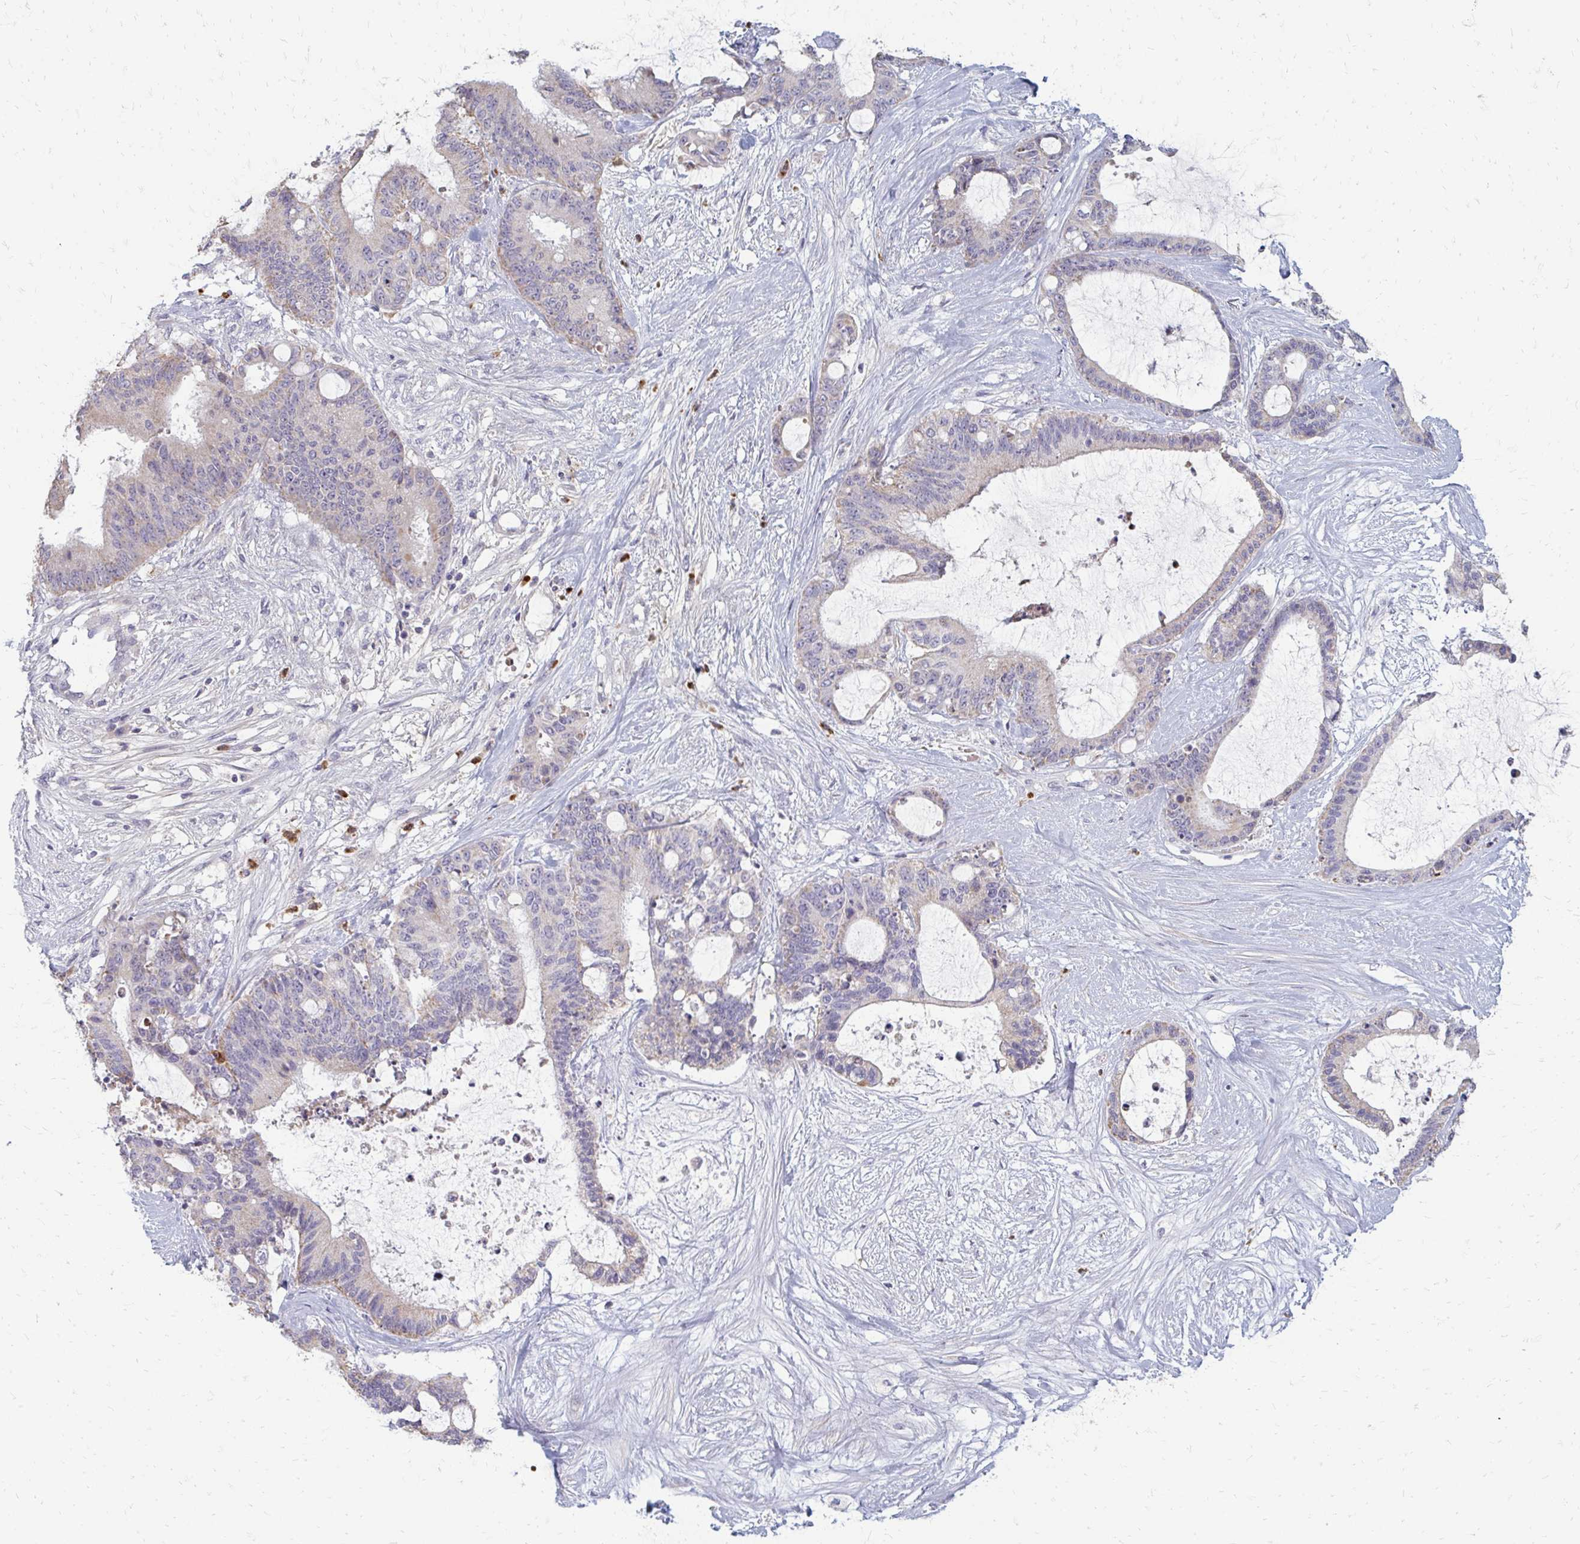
{"staining": {"intensity": "negative", "quantity": "none", "location": "none"}, "tissue": "liver cancer", "cell_type": "Tumor cells", "image_type": "cancer", "snomed": [{"axis": "morphology", "description": "Normal tissue, NOS"}, {"axis": "morphology", "description": "Cholangiocarcinoma"}, {"axis": "topography", "description": "Liver"}, {"axis": "topography", "description": "Peripheral nerve tissue"}], "caption": "An image of liver cancer stained for a protein exhibits no brown staining in tumor cells. The staining was performed using DAB (3,3'-diaminobenzidine) to visualize the protein expression in brown, while the nuclei were stained in blue with hematoxylin (Magnification: 20x).", "gene": "RAB33A", "patient": {"sex": "female", "age": 73}}